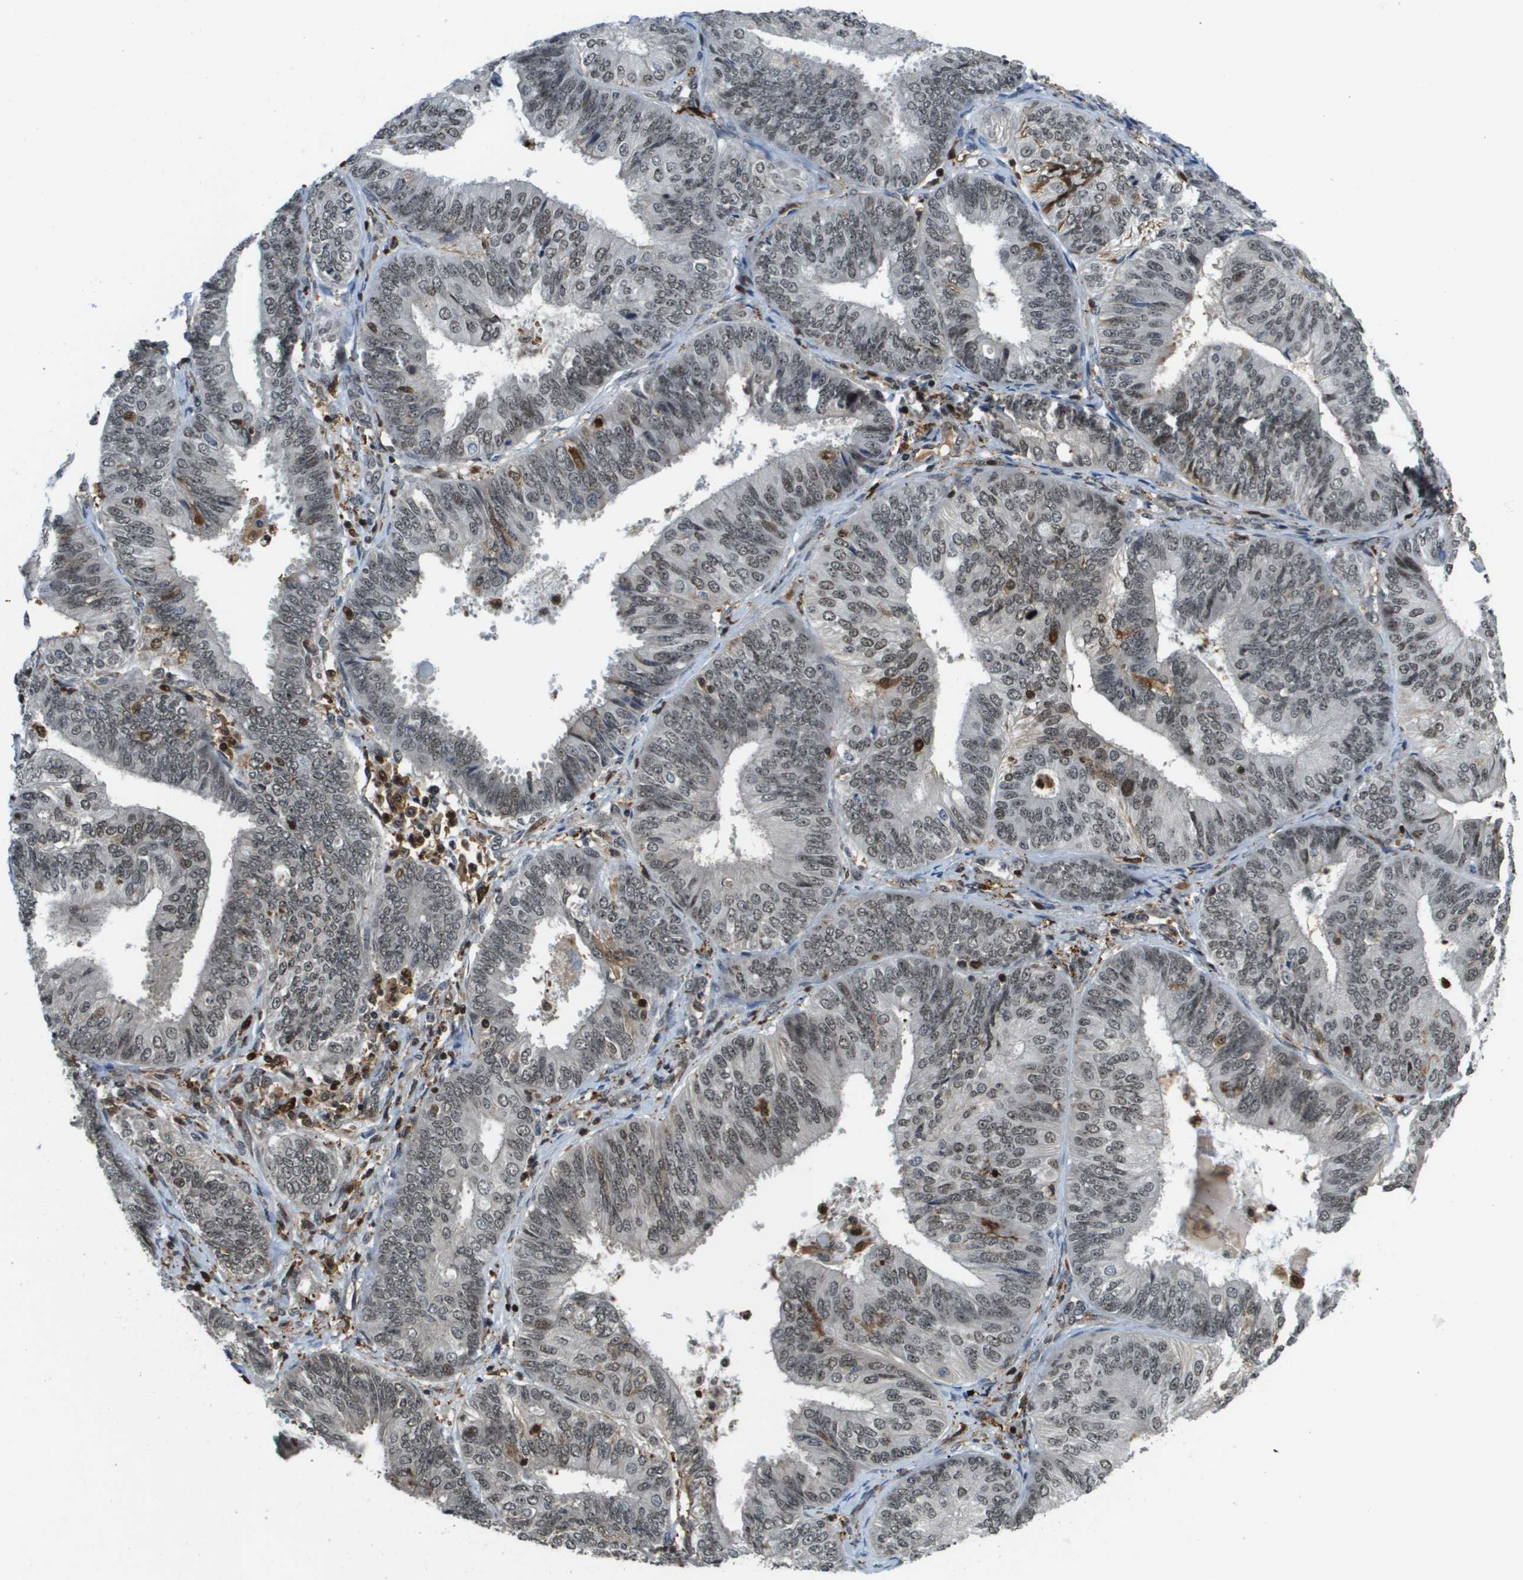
{"staining": {"intensity": "weak", "quantity": ">75%", "location": "nuclear"}, "tissue": "endometrial cancer", "cell_type": "Tumor cells", "image_type": "cancer", "snomed": [{"axis": "morphology", "description": "Adenocarcinoma, NOS"}, {"axis": "topography", "description": "Endometrium"}], "caption": "Immunohistochemical staining of human endometrial cancer displays low levels of weak nuclear staining in approximately >75% of tumor cells. The staining is performed using DAB (3,3'-diaminobenzidine) brown chromogen to label protein expression. The nuclei are counter-stained blue using hematoxylin.", "gene": "EP400", "patient": {"sex": "female", "age": 58}}